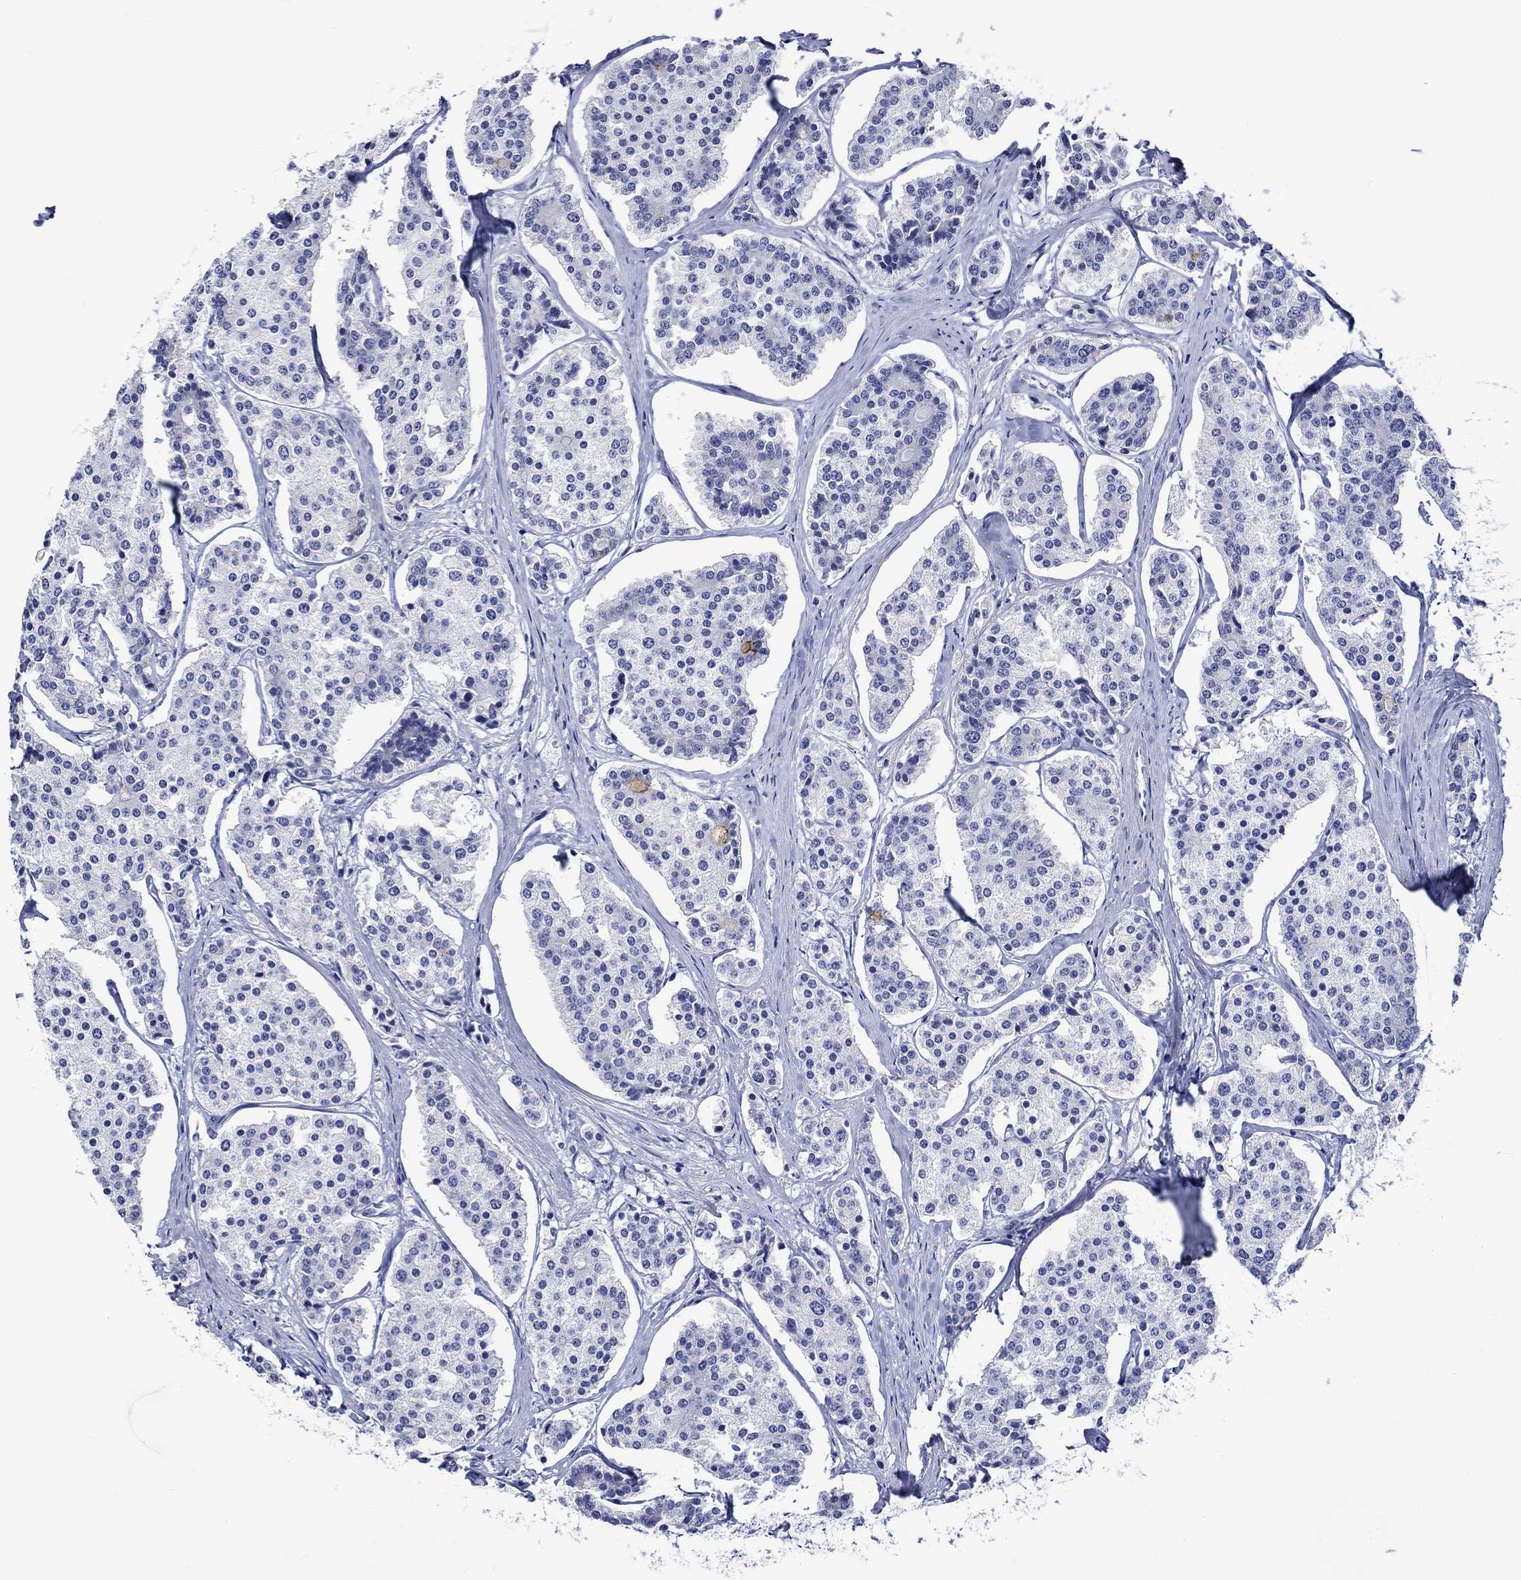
{"staining": {"intensity": "negative", "quantity": "none", "location": "none"}, "tissue": "carcinoid", "cell_type": "Tumor cells", "image_type": "cancer", "snomed": [{"axis": "morphology", "description": "Carcinoid, malignant, NOS"}, {"axis": "topography", "description": "Small intestine"}], "caption": "Carcinoid (malignant) stained for a protein using IHC shows no positivity tumor cells.", "gene": "KLHL35", "patient": {"sex": "female", "age": 65}}